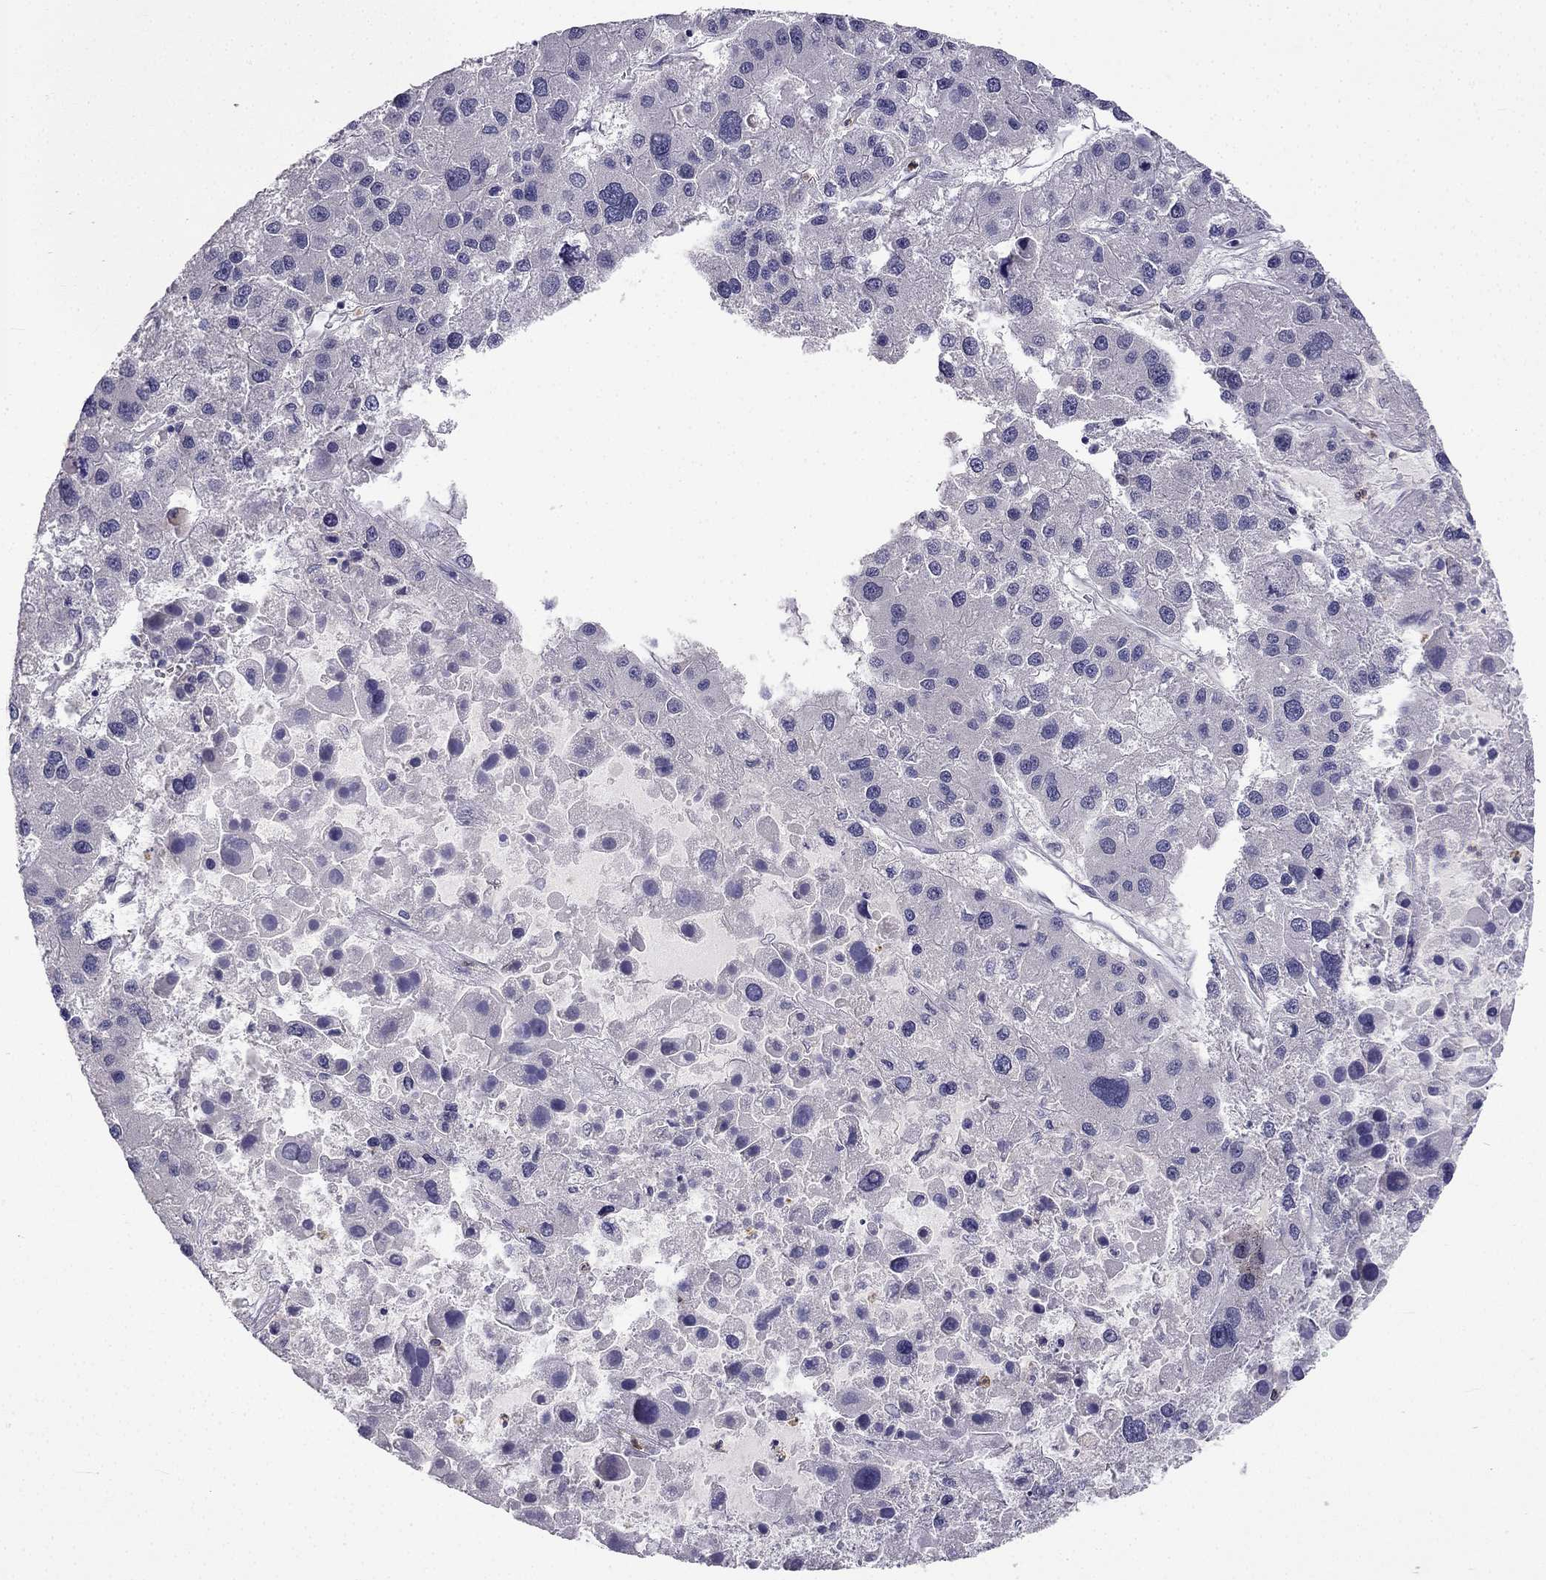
{"staining": {"intensity": "negative", "quantity": "none", "location": "none"}, "tissue": "liver cancer", "cell_type": "Tumor cells", "image_type": "cancer", "snomed": [{"axis": "morphology", "description": "Carcinoma, Hepatocellular, NOS"}, {"axis": "topography", "description": "Liver"}], "caption": "Tumor cells show no significant protein expression in liver cancer (hepatocellular carcinoma).", "gene": "C16orf89", "patient": {"sex": "male", "age": 73}}